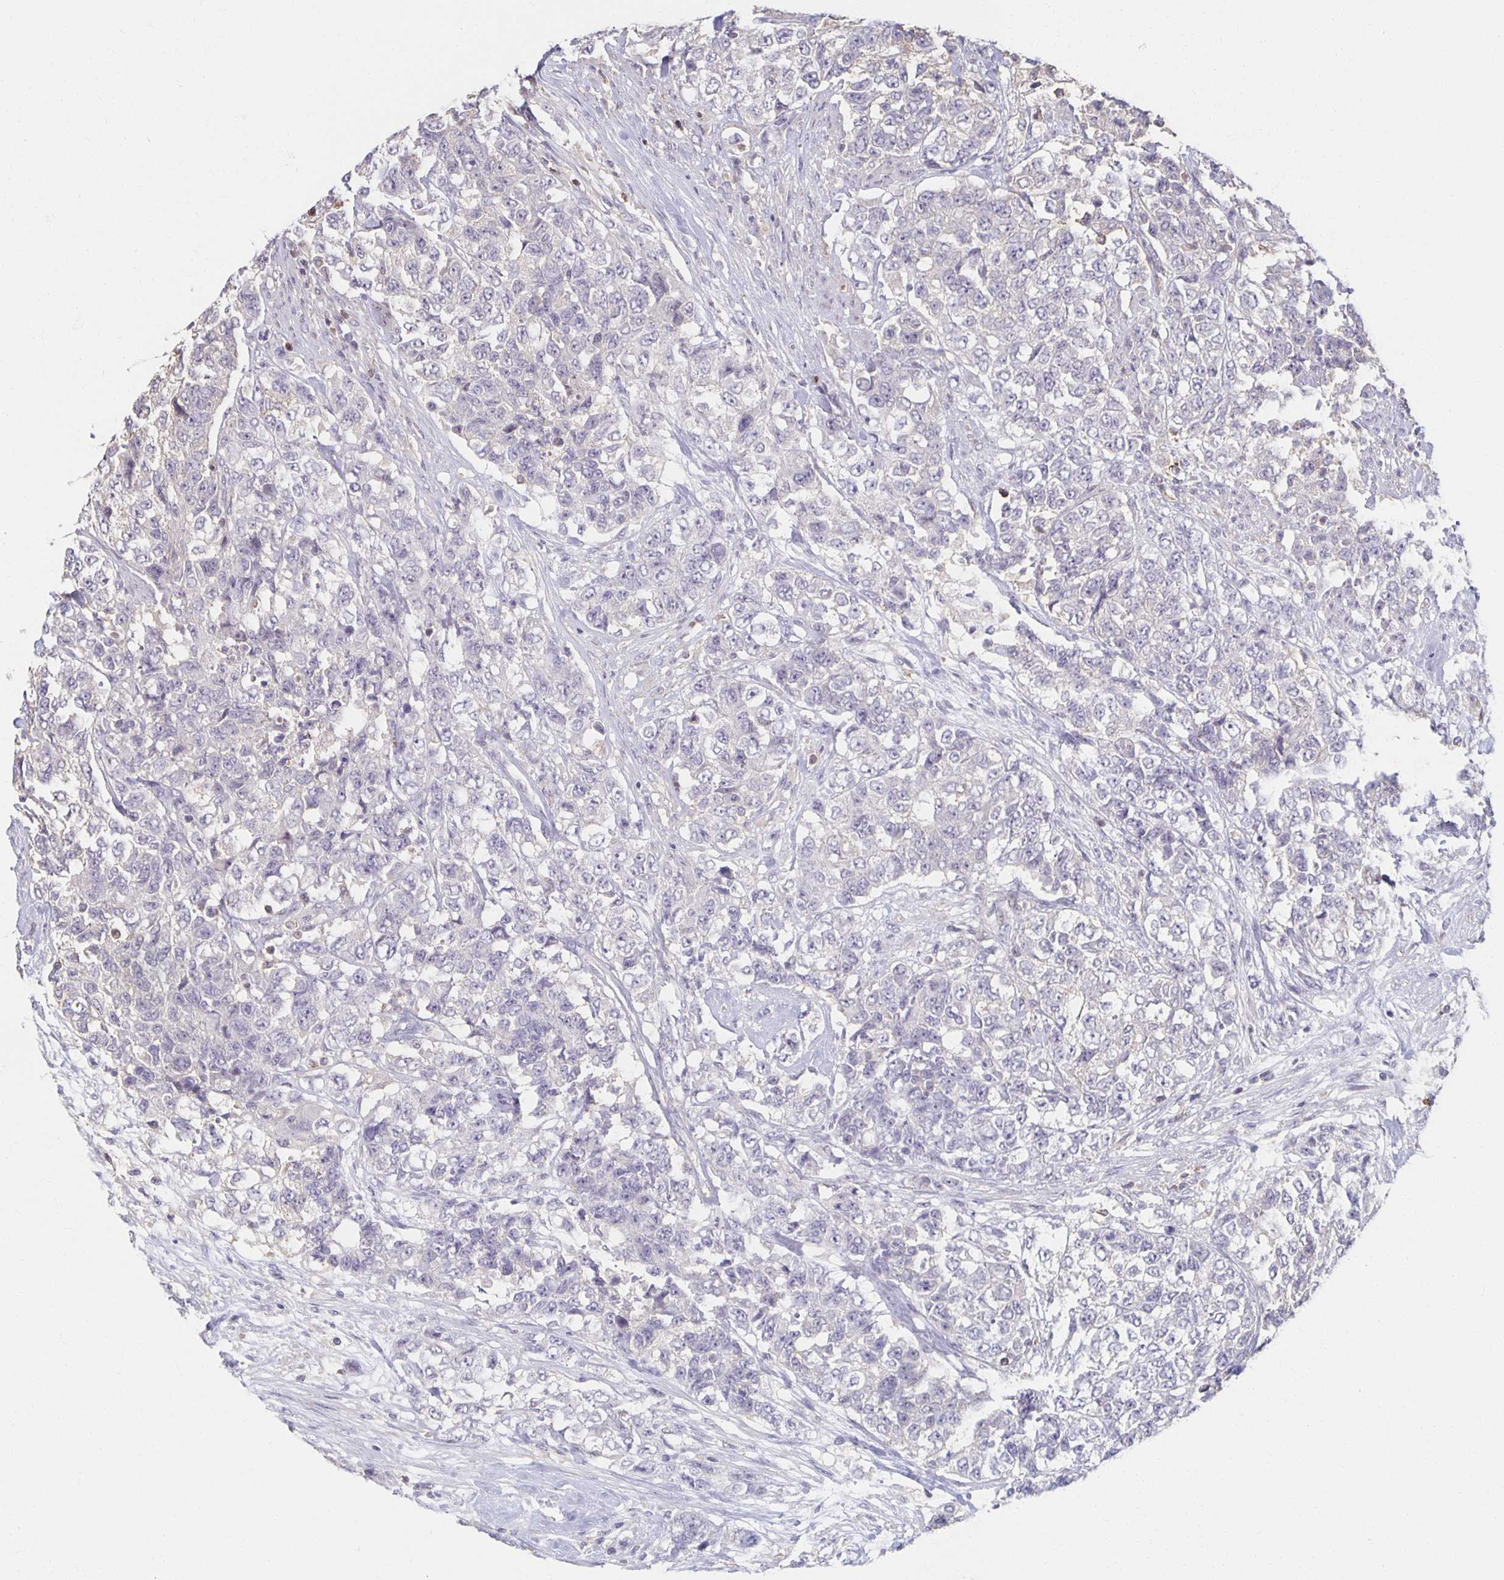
{"staining": {"intensity": "negative", "quantity": "none", "location": "none"}, "tissue": "urothelial cancer", "cell_type": "Tumor cells", "image_type": "cancer", "snomed": [{"axis": "morphology", "description": "Urothelial carcinoma, High grade"}, {"axis": "topography", "description": "Urinary bladder"}], "caption": "Tumor cells are negative for protein expression in human urothelial cancer.", "gene": "ZNF692", "patient": {"sex": "female", "age": 78}}